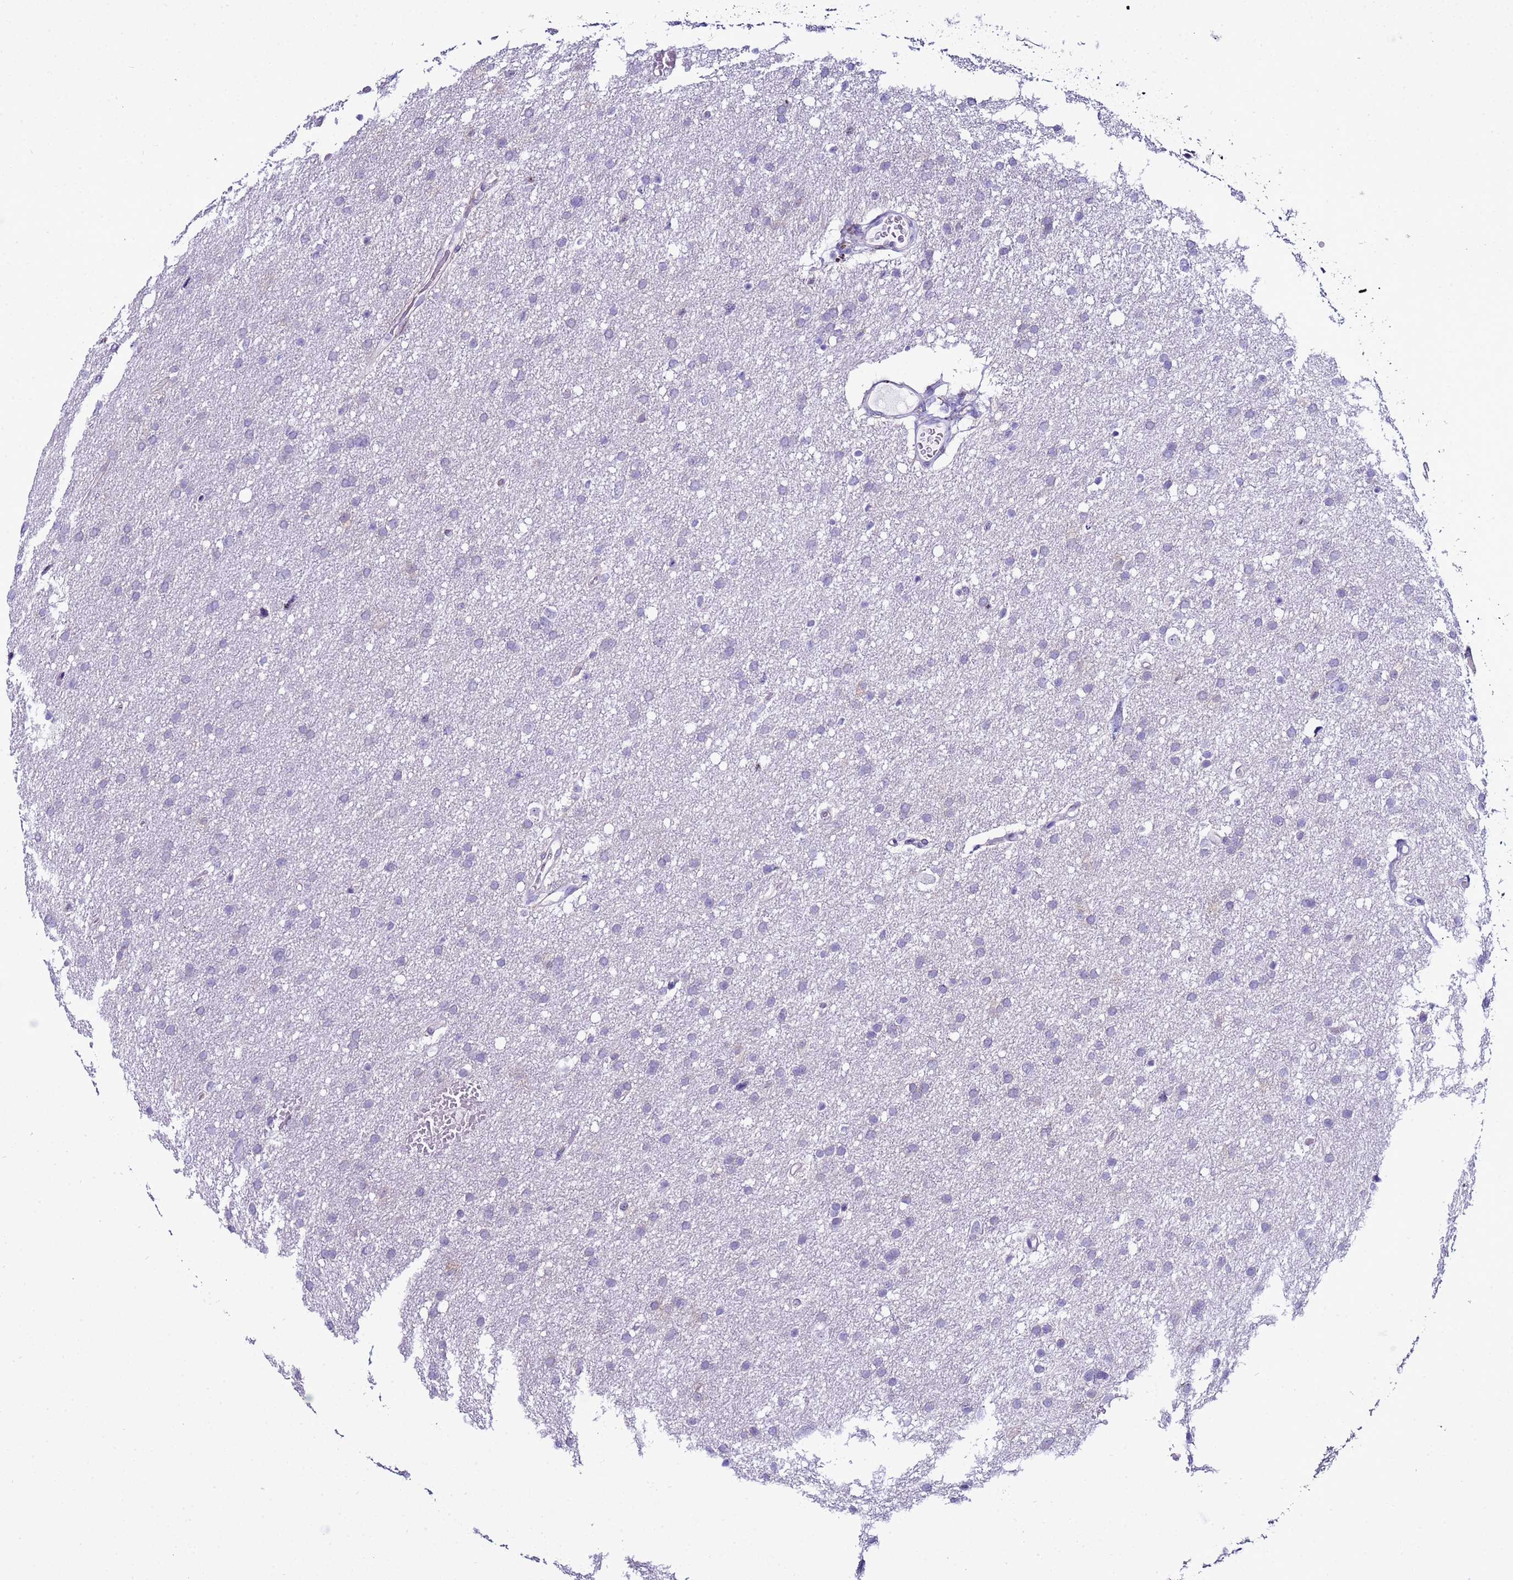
{"staining": {"intensity": "negative", "quantity": "none", "location": "none"}, "tissue": "glioma", "cell_type": "Tumor cells", "image_type": "cancer", "snomed": [{"axis": "morphology", "description": "Glioma, malignant, High grade"}, {"axis": "topography", "description": "Cerebral cortex"}], "caption": "IHC image of glioma stained for a protein (brown), which demonstrates no staining in tumor cells.", "gene": "LRRC10B", "patient": {"sex": "female", "age": 36}}